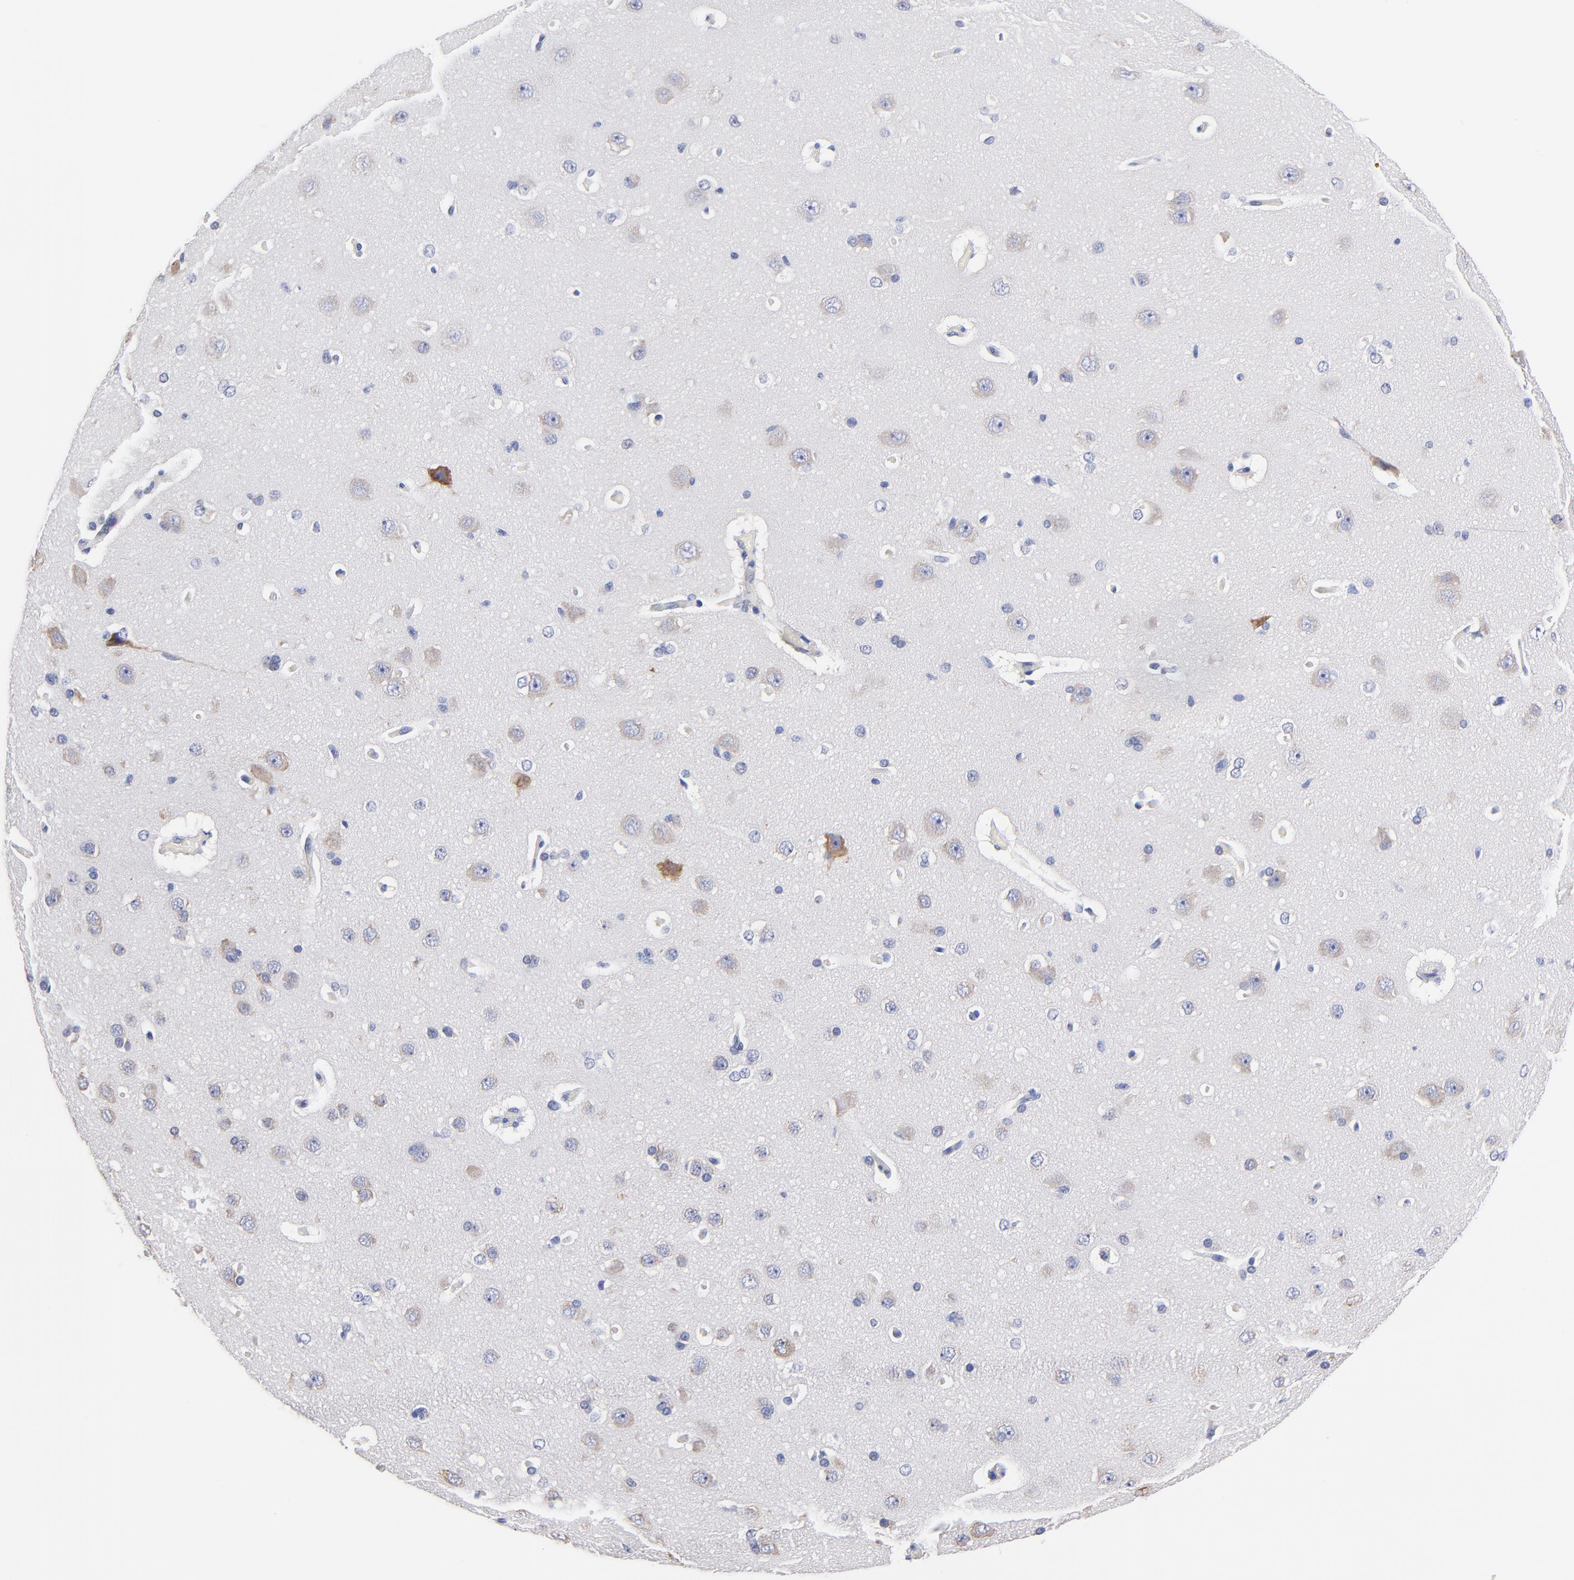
{"staining": {"intensity": "negative", "quantity": "none", "location": "none"}, "tissue": "cerebral cortex", "cell_type": "Endothelial cells", "image_type": "normal", "snomed": [{"axis": "morphology", "description": "Normal tissue, NOS"}, {"axis": "topography", "description": "Cerebral cortex"}], "caption": "Immunohistochemical staining of benign human cerebral cortex exhibits no significant positivity in endothelial cells.", "gene": "LAX1", "patient": {"sex": "female", "age": 45}}